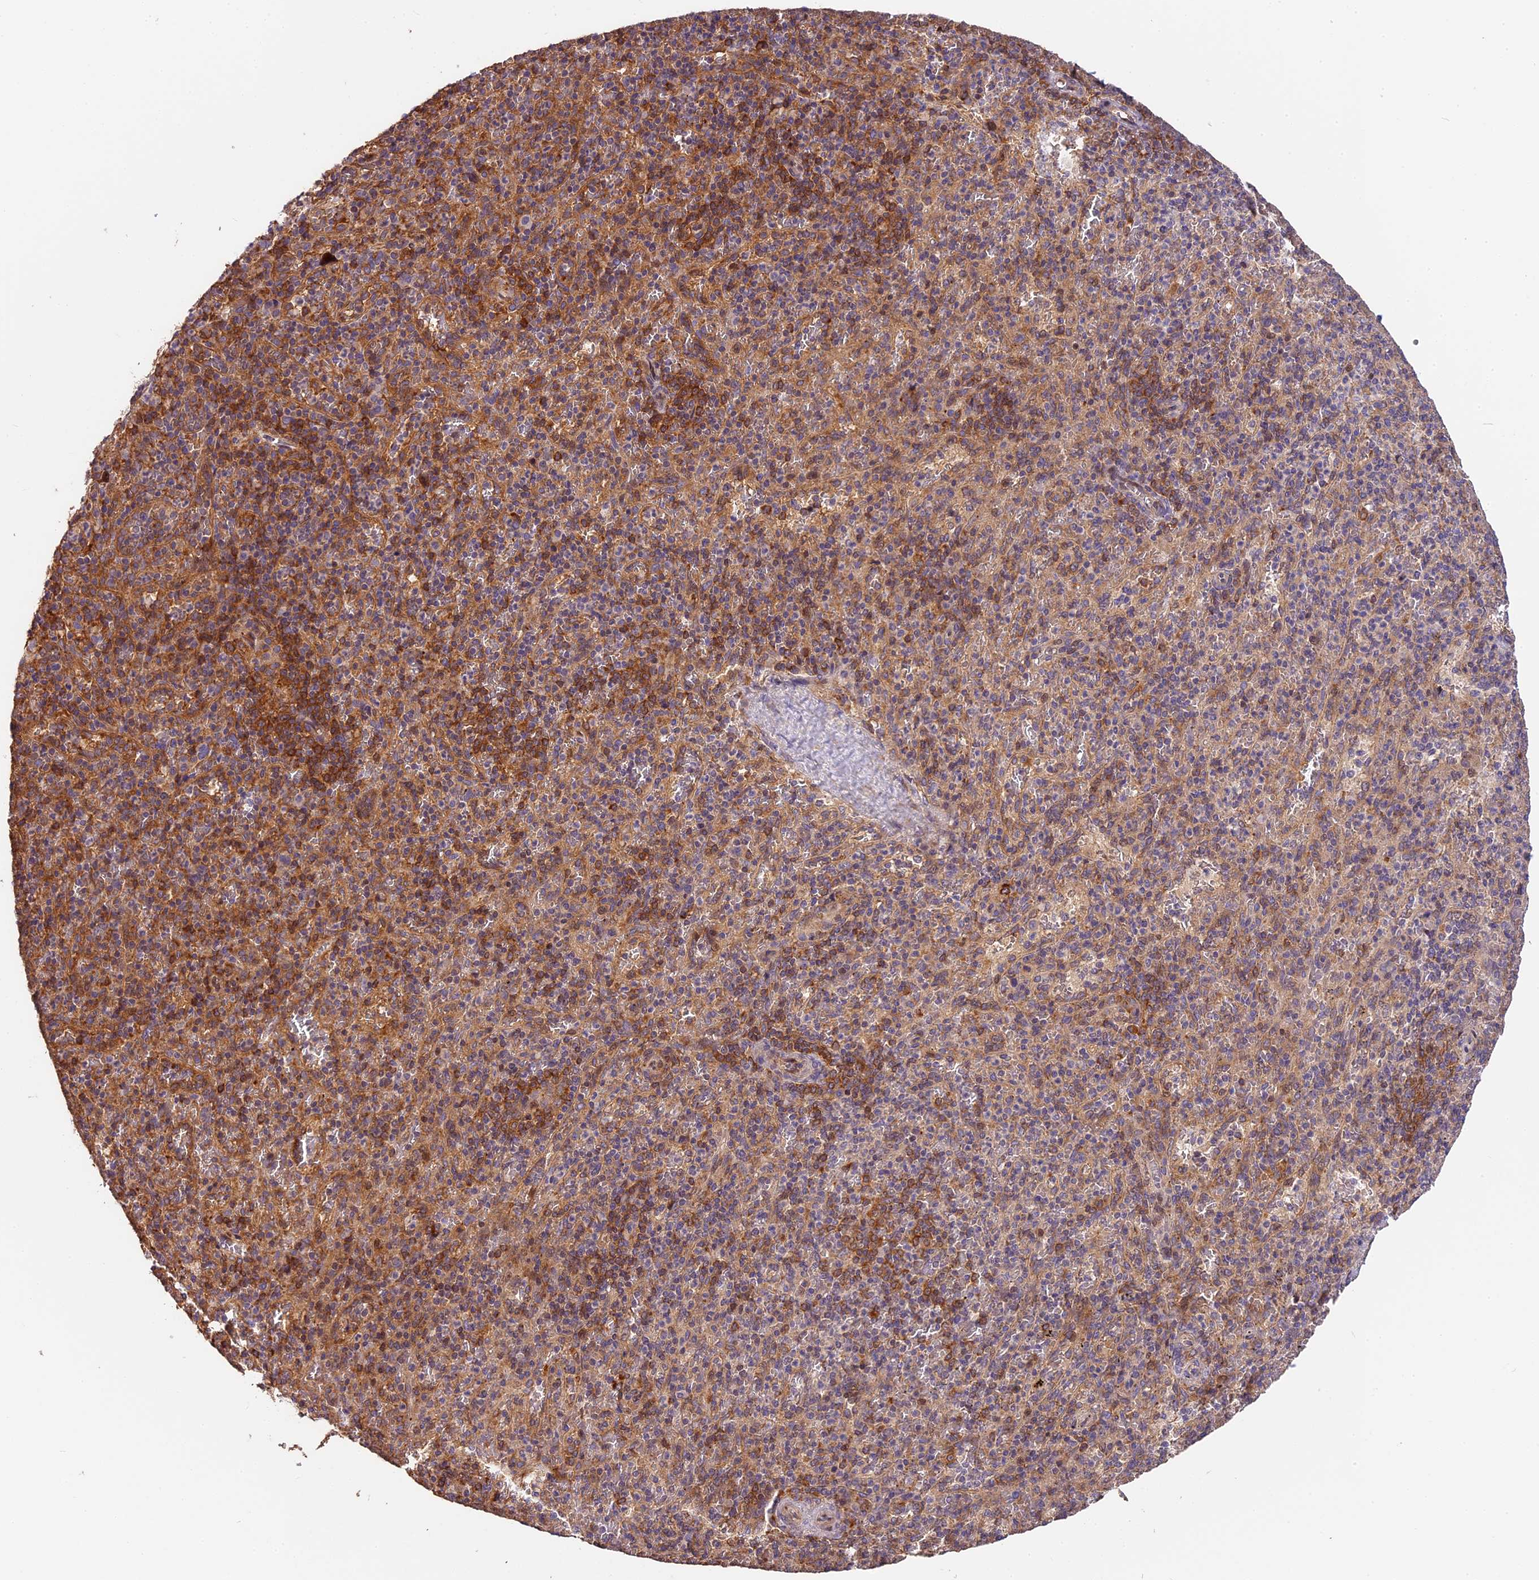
{"staining": {"intensity": "moderate", "quantity": "<25%", "location": "cytoplasmic/membranous"}, "tissue": "spleen", "cell_type": "Cells in red pulp", "image_type": "normal", "snomed": [{"axis": "morphology", "description": "Normal tissue, NOS"}, {"axis": "topography", "description": "Spleen"}], "caption": "The immunohistochemical stain shows moderate cytoplasmic/membranous staining in cells in red pulp of normal spleen.", "gene": "ARHGAP17", "patient": {"sex": "male", "age": 82}}